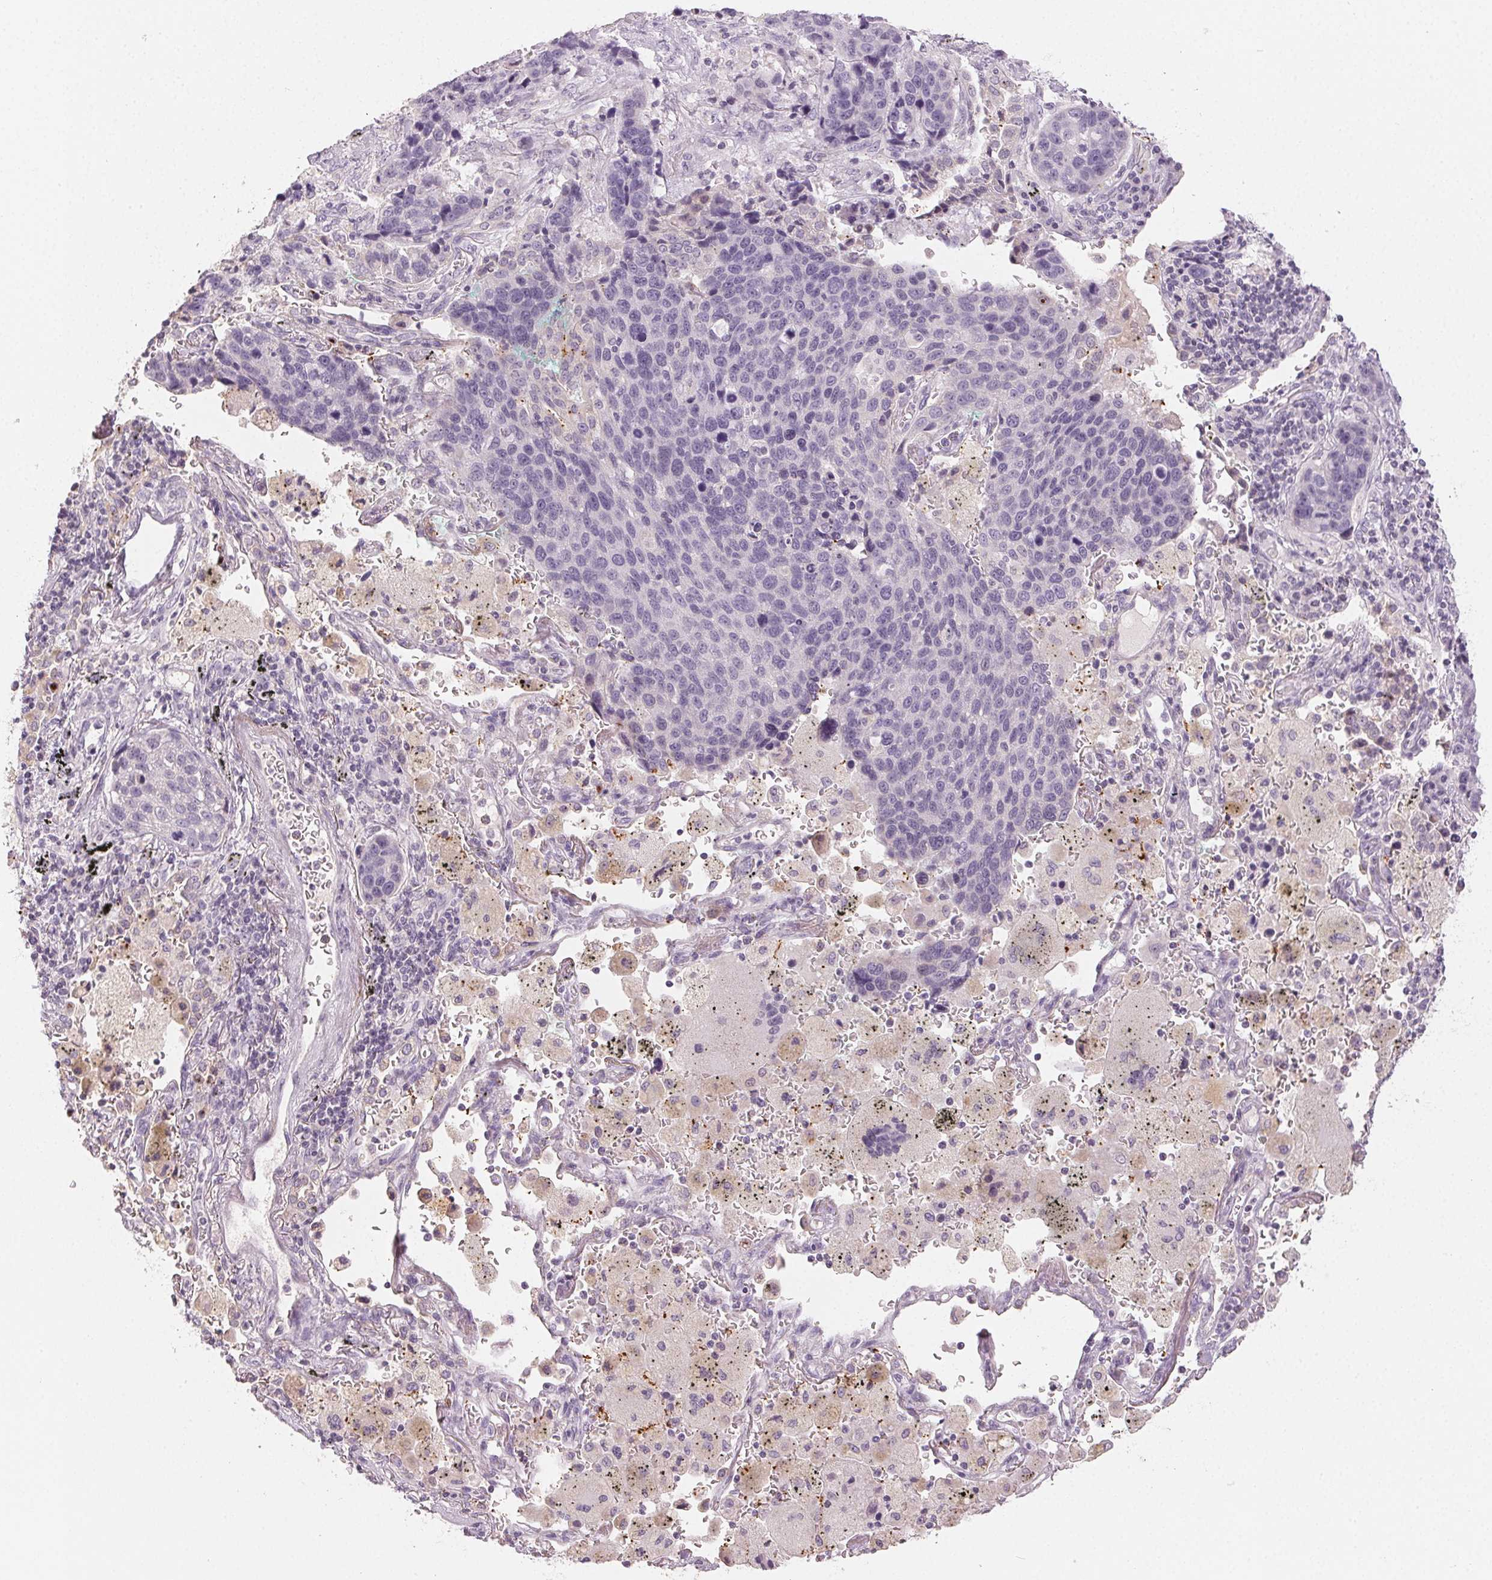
{"staining": {"intensity": "negative", "quantity": "none", "location": "none"}, "tissue": "lung cancer", "cell_type": "Tumor cells", "image_type": "cancer", "snomed": [{"axis": "morphology", "description": "Squamous cell carcinoma, NOS"}, {"axis": "topography", "description": "Lymph node"}, {"axis": "topography", "description": "Lung"}], "caption": "Tumor cells show no significant staining in squamous cell carcinoma (lung).", "gene": "LVRN", "patient": {"sex": "male", "age": 61}}